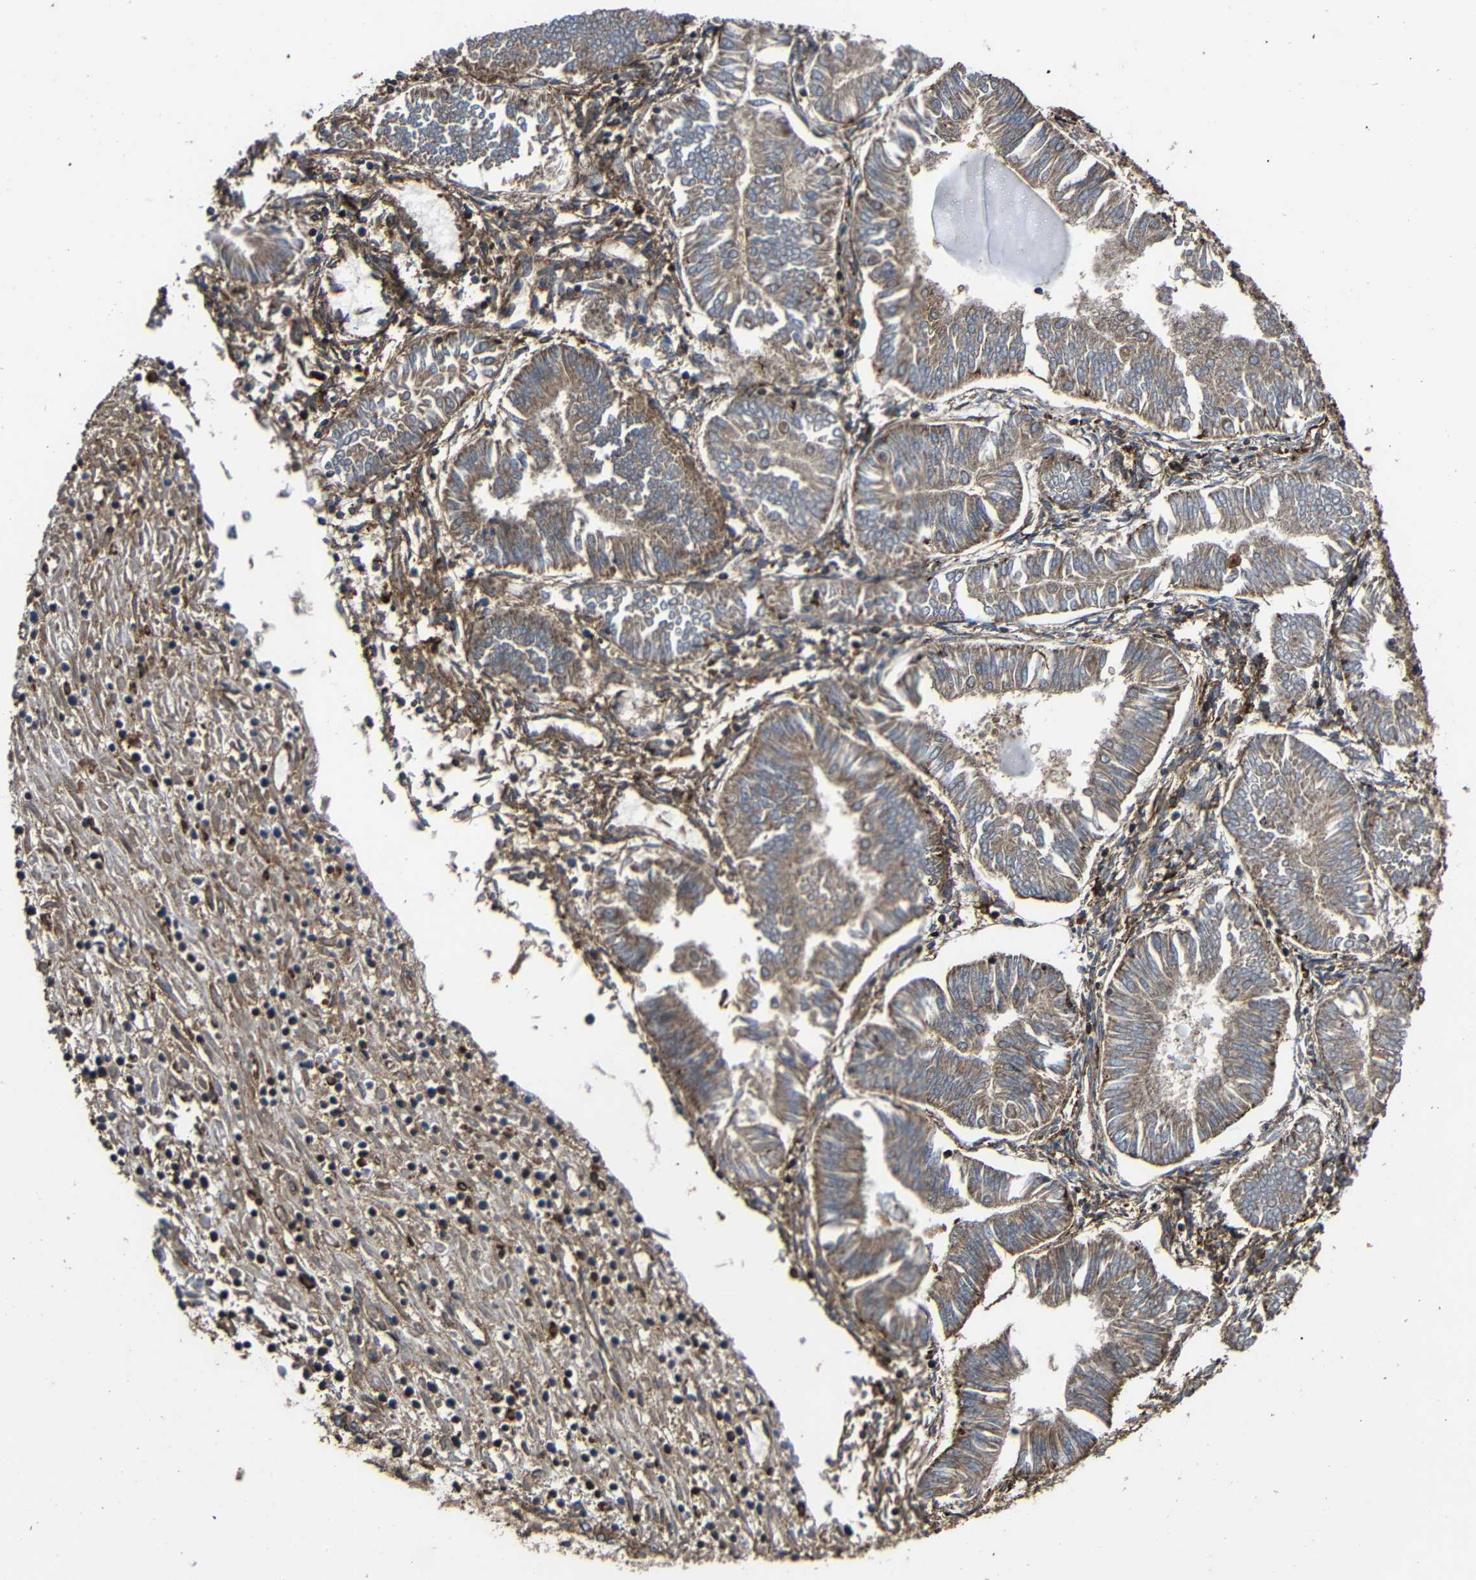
{"staining": {"intensity": "moderate", "quantity": ">75%", "location": "cytoplasmic/membranous"}, "tissue": "endometrial cancer", "cell_type": "Tumor cells", "image_type": "cancer", "snomed": [{"axis": "morphology", "description": "Adenocarcinoma, NOS"}, {"axis": "topography", "description": "Endometrium"}], "caption": "An immunohistochemistry (IHC) image of tumor tissue is shown. Protein staining in brown labels moderate cytoplasmic/membranous positivity in adenocarcinoma (endometrial) within tumor cells. The protein is shown in brown color, while the nuclei are stained blue.", "gene": "TREM2", "patient": {"sex": "female", "age": 53}}